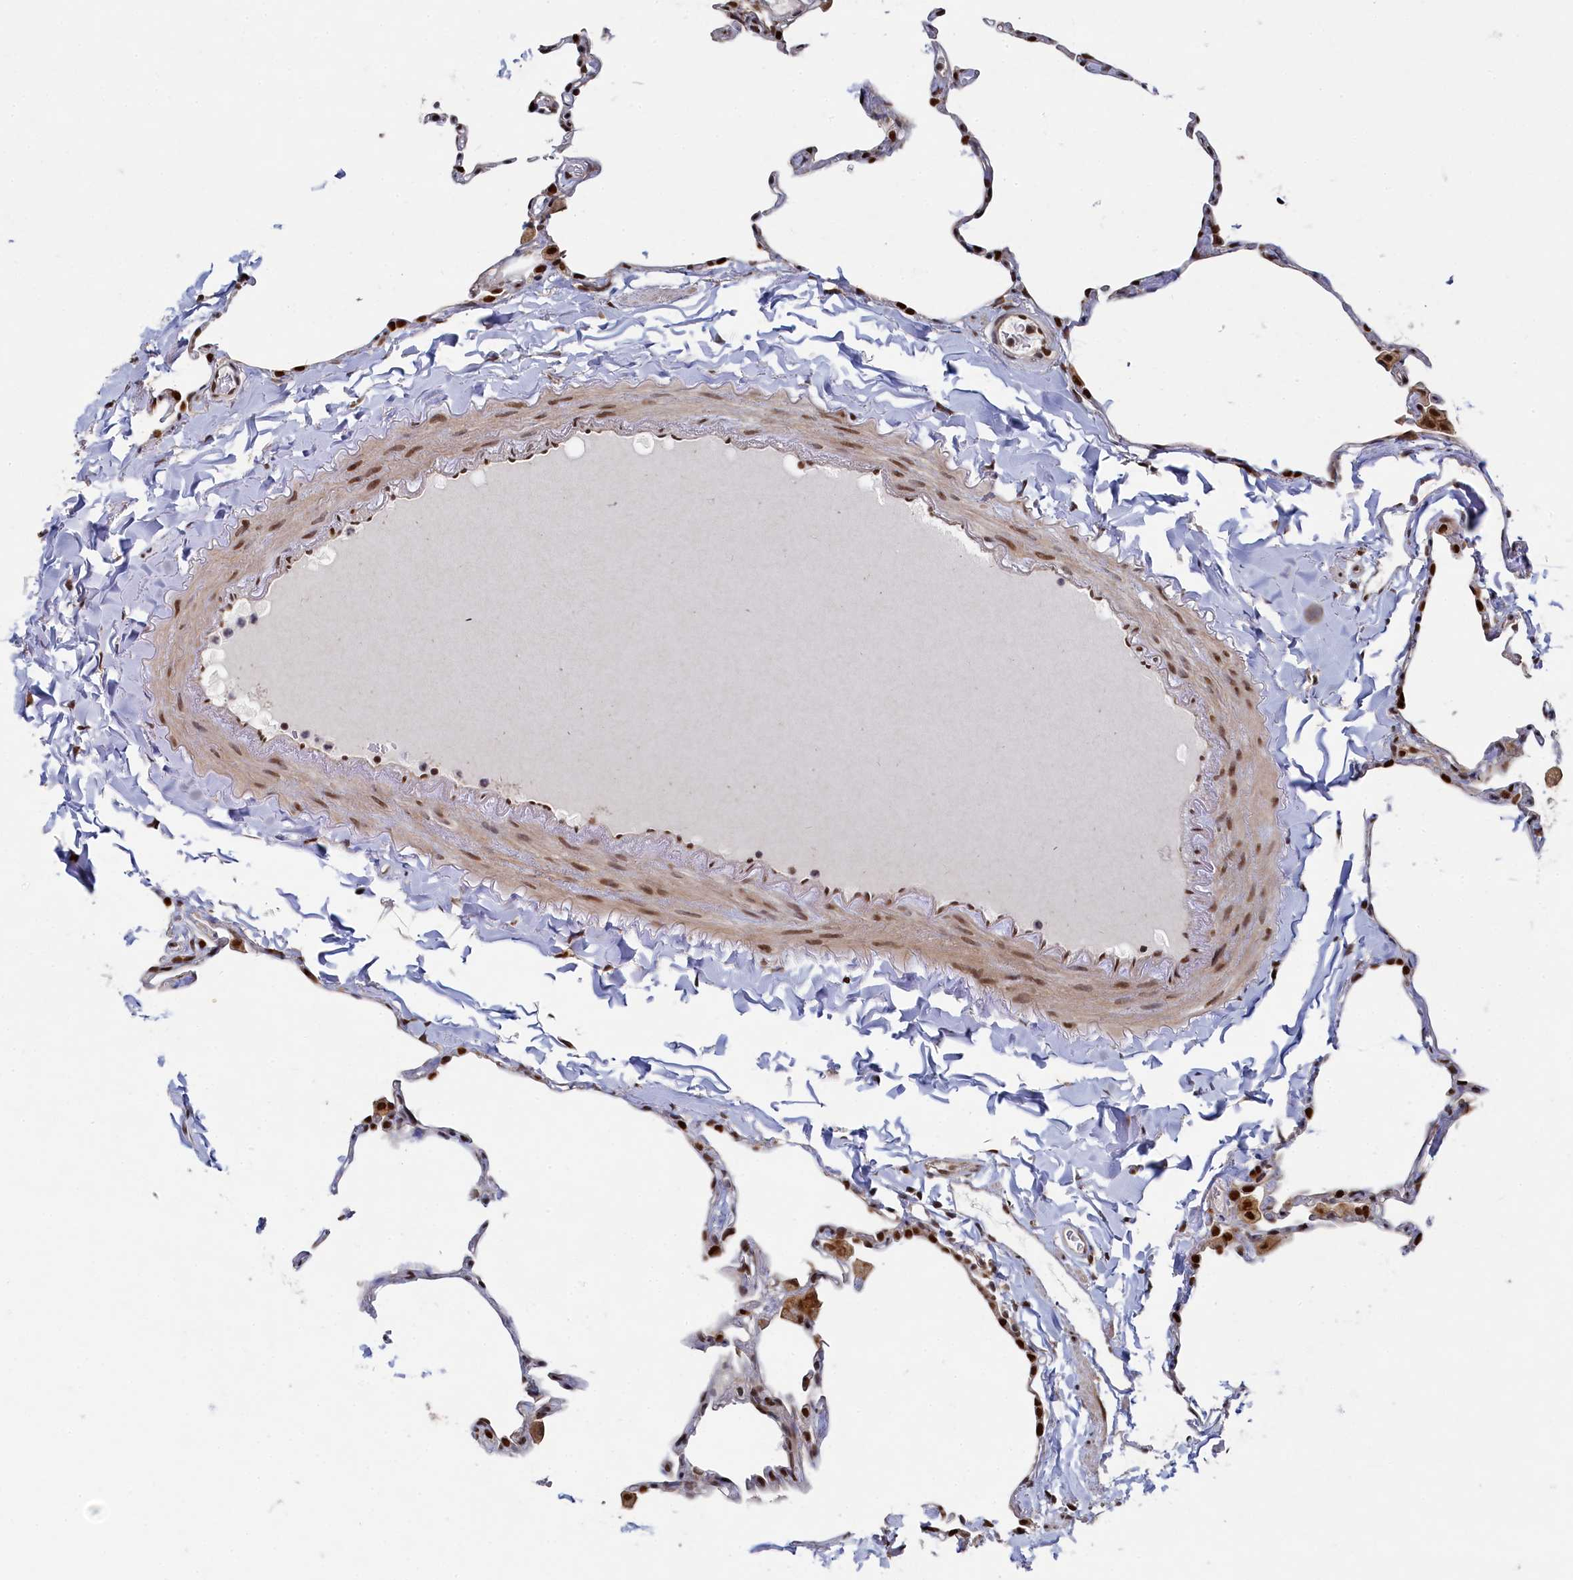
{"staining": {"intensity": "moderate", "quantity": "25%-75%", "location": "nuclear"}, "tissue": "lung", "cell_type": "Alveolar cells", "image_type": "normal", "snomed": [{"axis": "morphology", "description": "Normal tissue, NOS"}, {"axis": "topography", "description": "Lung"}], "caption": "This micrograph exhibits IHC staining of normal lung, with medium moderate nuclear expression in about 25%-75% of alveolar cells.", "gene": "BUB3", "patient": {"sex": "male", "age": 65}}